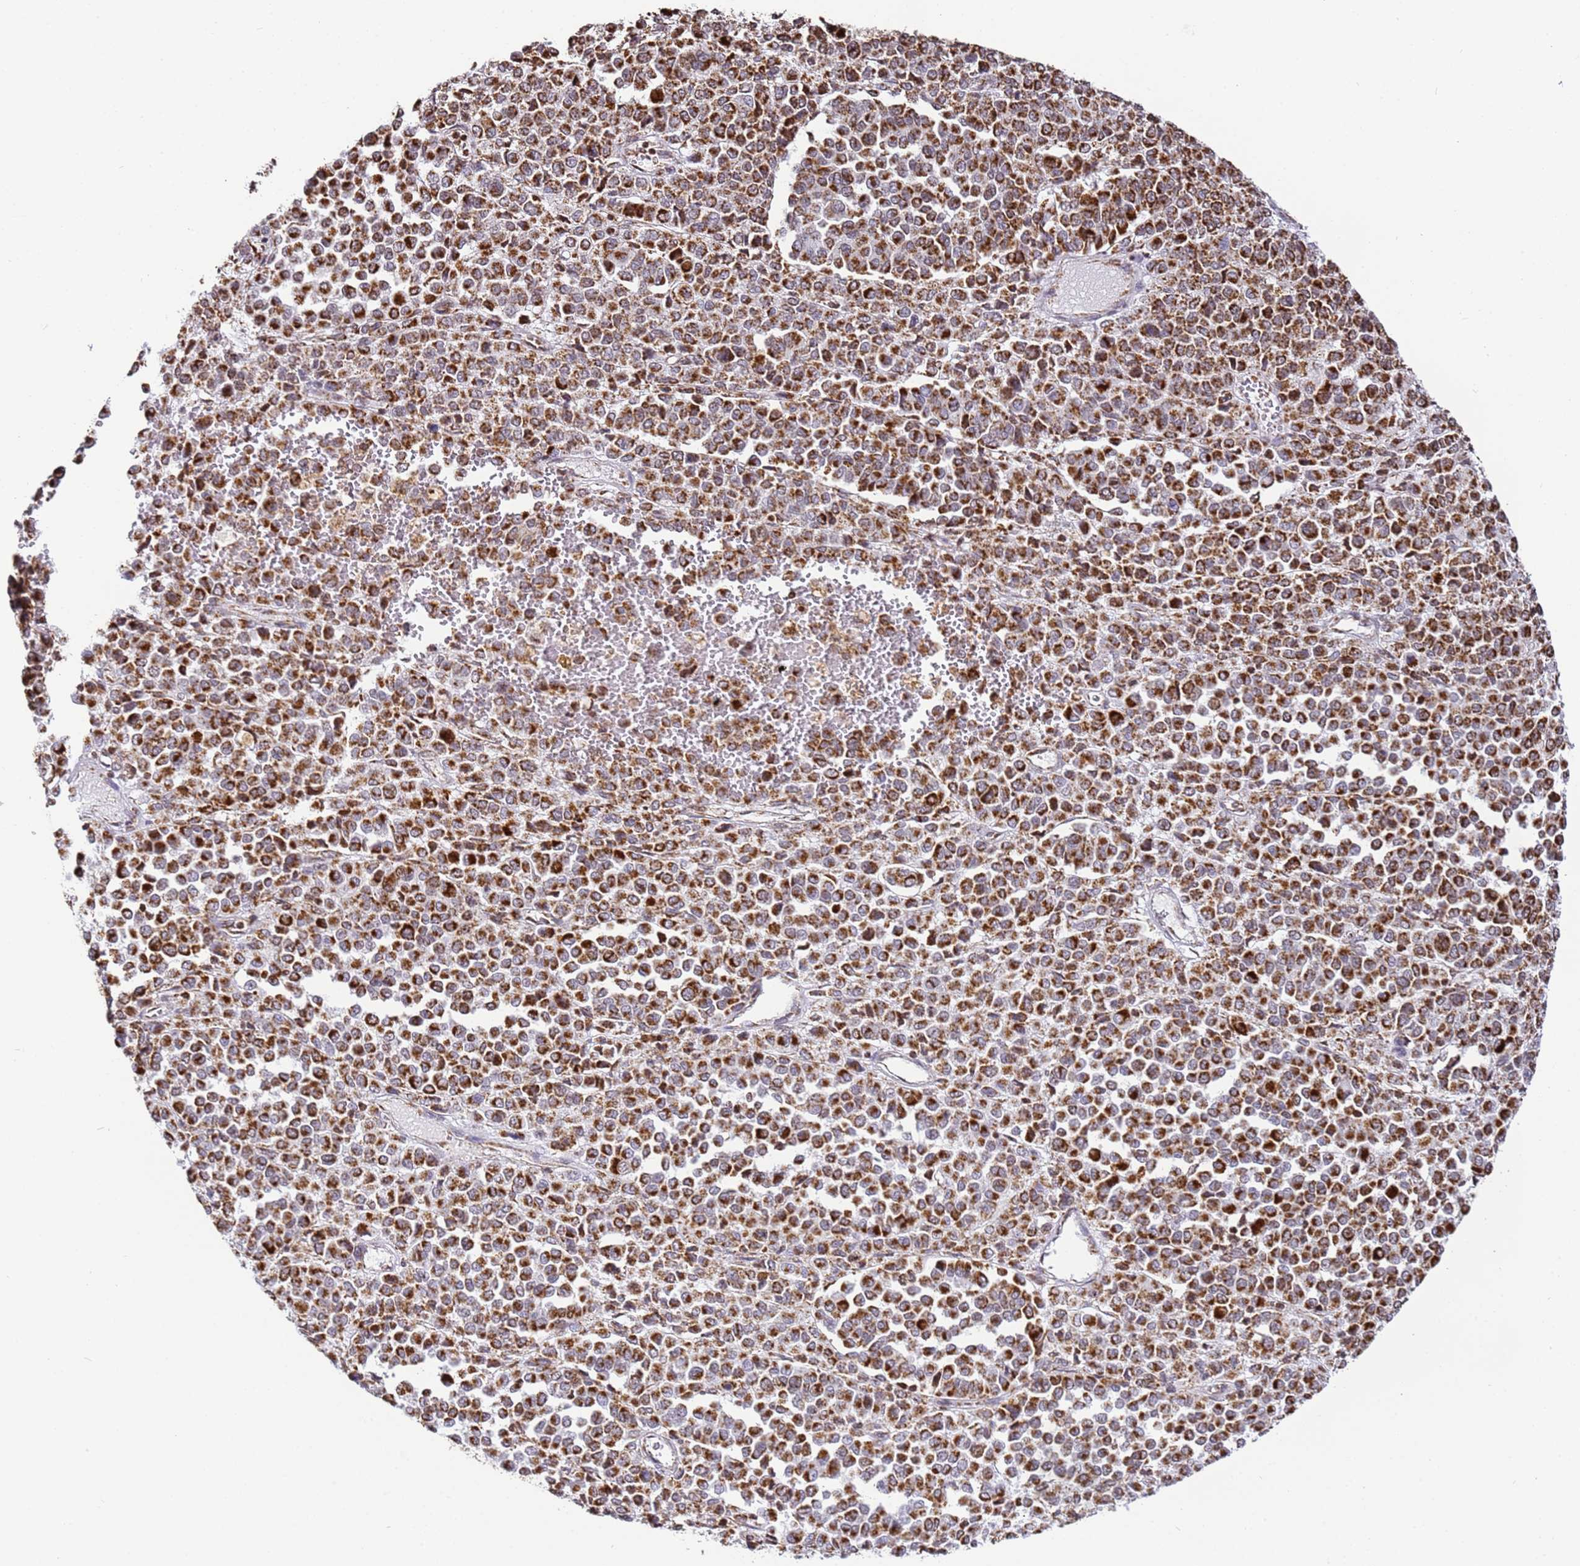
{"staining": {"intensity": "strong", "quantity": ">75%", "location": "cytoplasmic/membranous"}, "tissue": "melanoma", "cell_type": "Tumor cells", "image_type": "cancer", "snomed": [{"axis": "morphology", "description": "Malignant melanoma, Metastatic site"}, {"axis": "topography", "description": "Pancreas"}], "caption": "Protein expression analysis of human melanoma reveals strong cytoplasmic/membranous staining in approximately >75% of tumor cells.", "gene": "HSPE1", "patient": {"sex": "female", "age": 30}}